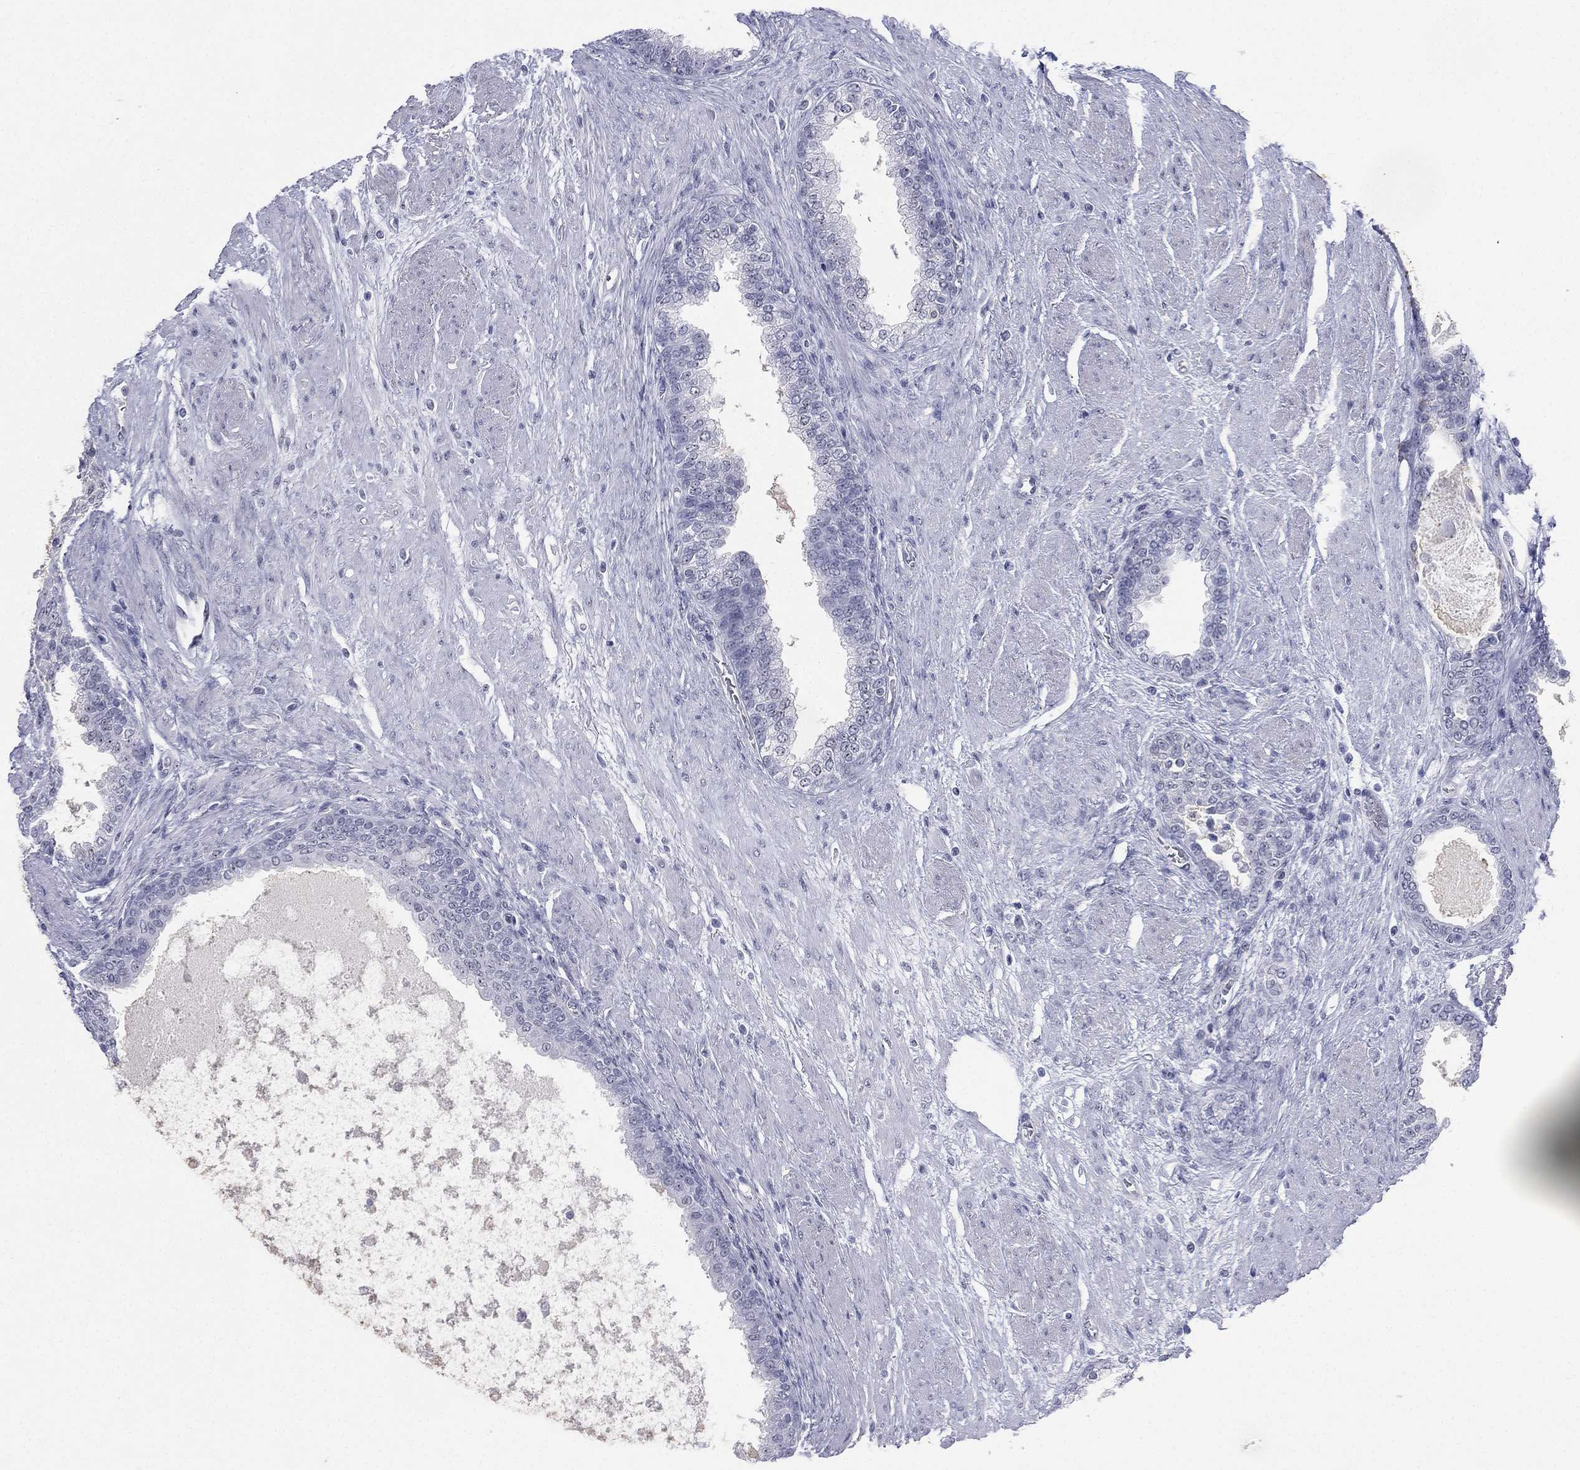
{"staining": {"intensity": "negative", "quantity": "none", "location": "none"}, "tissue": "prostate cancer", "cell_type": "Tumor cells", "image_type": "cancer", "snomed": [{"axis": "morphology", "description": "Adenocarcinoma, NOS"}, {"axis": "topography", "description": "Prostate and seminal vesicle, NOS"}, {"axis": "topography", "description": "Prostate"}], "caption": "Immunohistochemistry (IHC) micrograph of neoplastic tissue: prostate cancer stained with DAB displays no significant protein positivity in tumor cells. (Immunohistochemistry, brightfield microscopy, high magnification).", "gene": "CD22", "patient": {"sex": "male", "age": 62}}